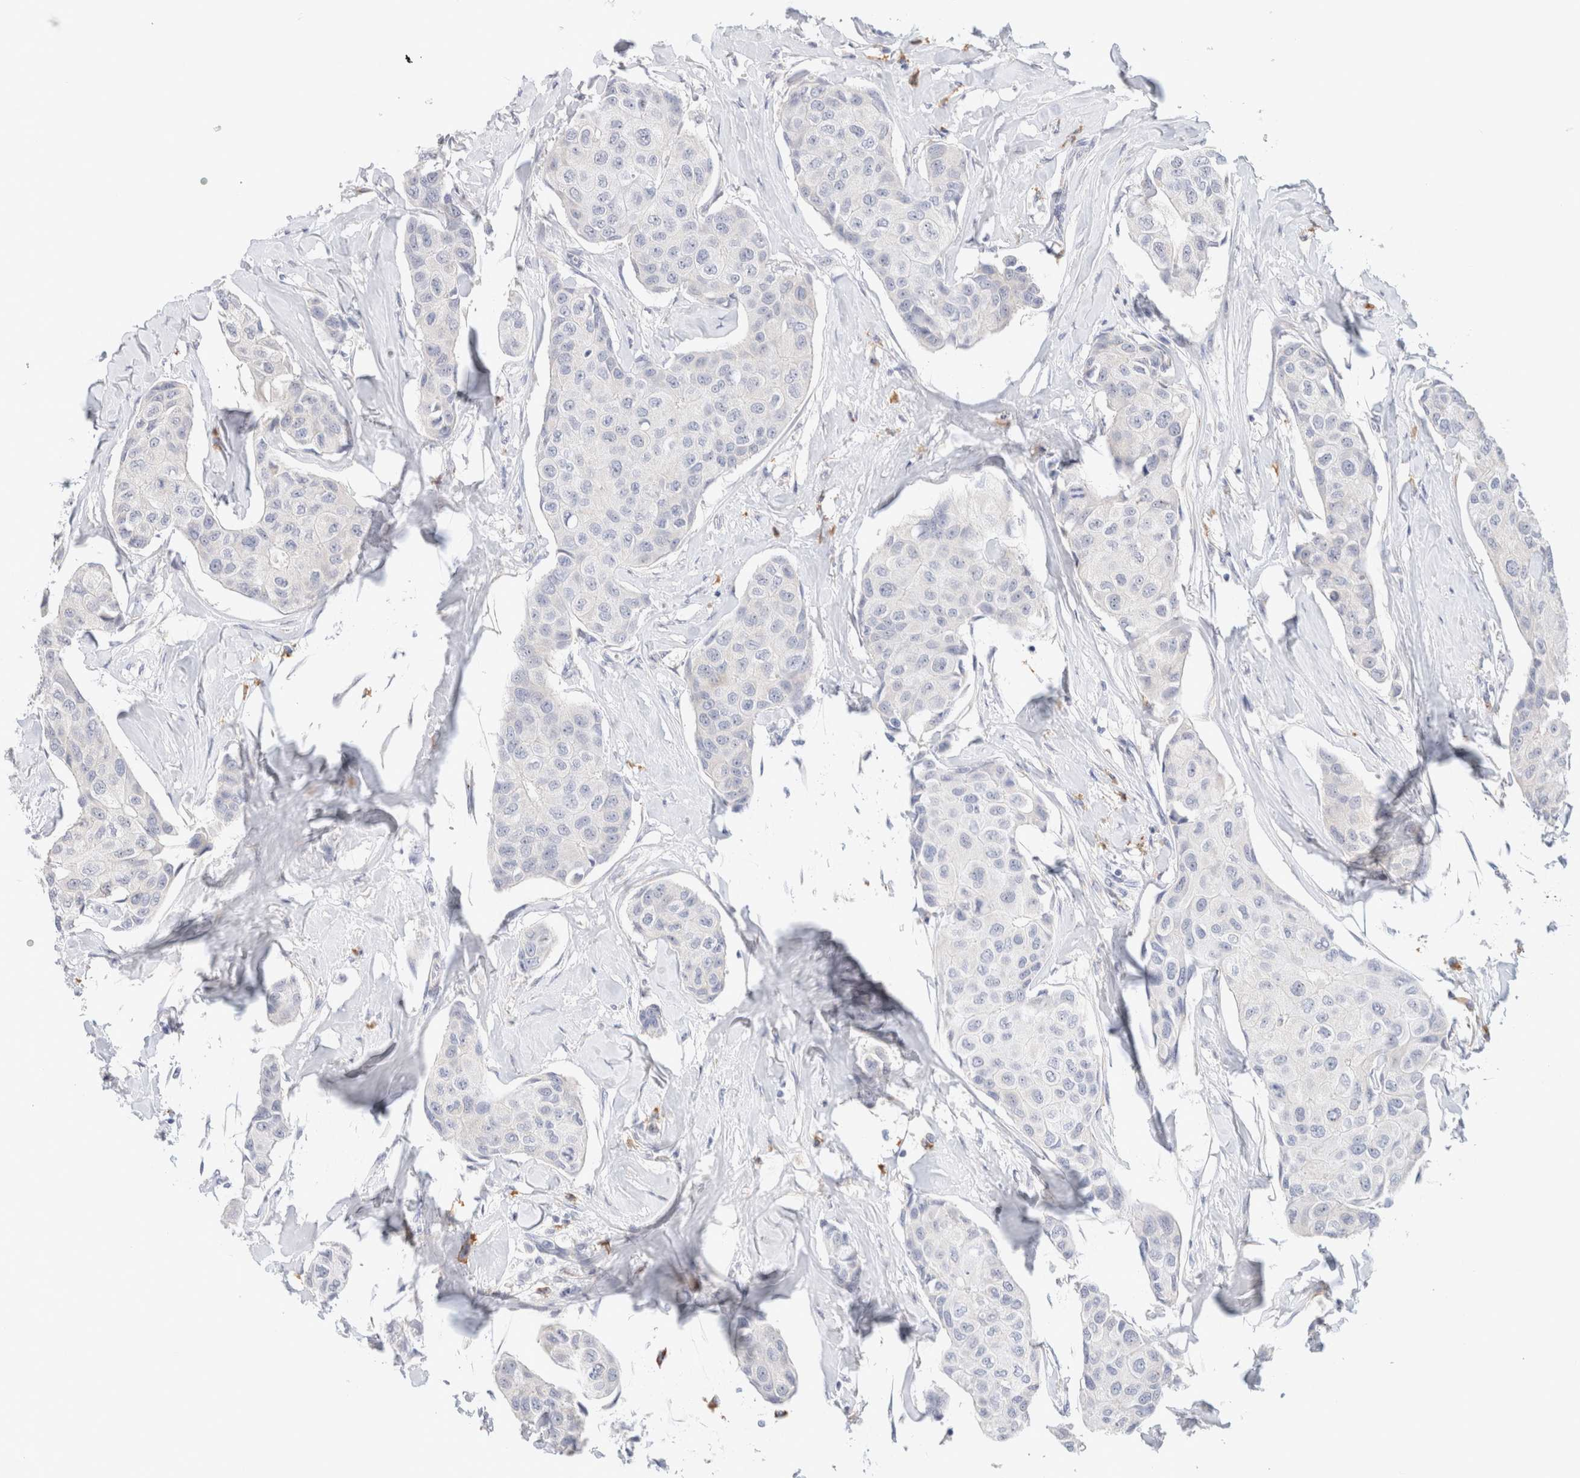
{"staining": {"intensity": "negative", "quantity": "none", "location": "none"}, "tissue": "breast cancer", "cell_type": "Tumor cells", "image_type": "cancer", "snomed": [{"axis": "morphology", "description": "Duct carcinoma"}, {"axis": "topography", "description": "Breast"}], "caption": "Human invasive ductal carcinoma (breast) stained for a protein using IHC exhibits no staining in tumor cells.", "gene": "GADD45G", "patient": {"sex": "female", "age": 80}}